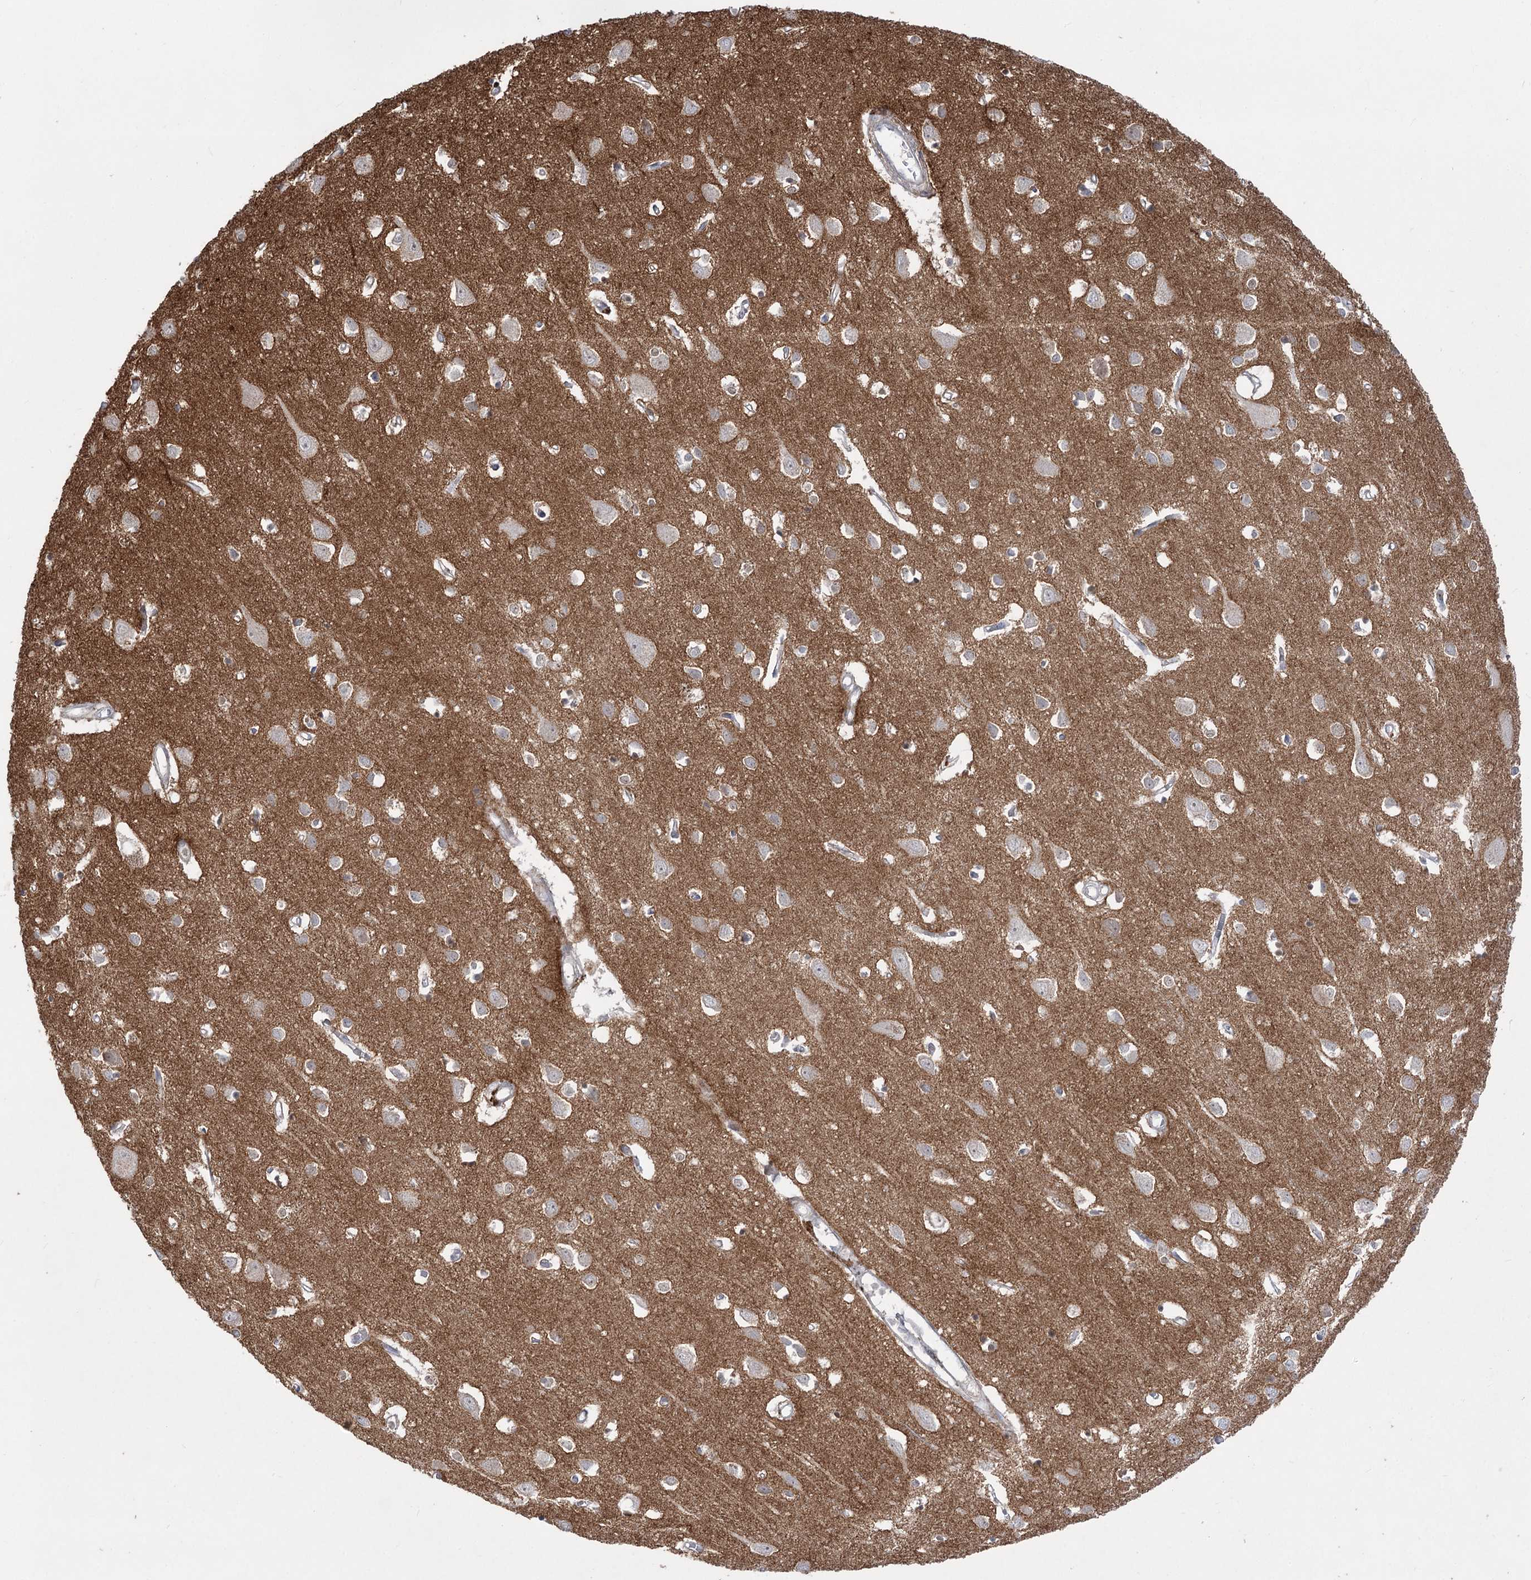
{"staining": {"intensity": "negative", "quantity": "none", "location": "none"}, "tissue": "cerebral cortex", "cell_type": "Endothelial cells", "image_type": "normal", "snomed": [{"axis": "morphology", "description": "Normal tissue, NOS"}, {"axis": "topography", "description": "Cerebral cortex"}], "caption": "Protein analysis of normal cerebral cortex shows no significant expression in endothelial cells. (DAB (3,3'-diaminobenzidine) immunohistochemistry (IHC), high magnification).", "gene": "ZSCAN23", "patient": {"sex": "female", "age": 64}}